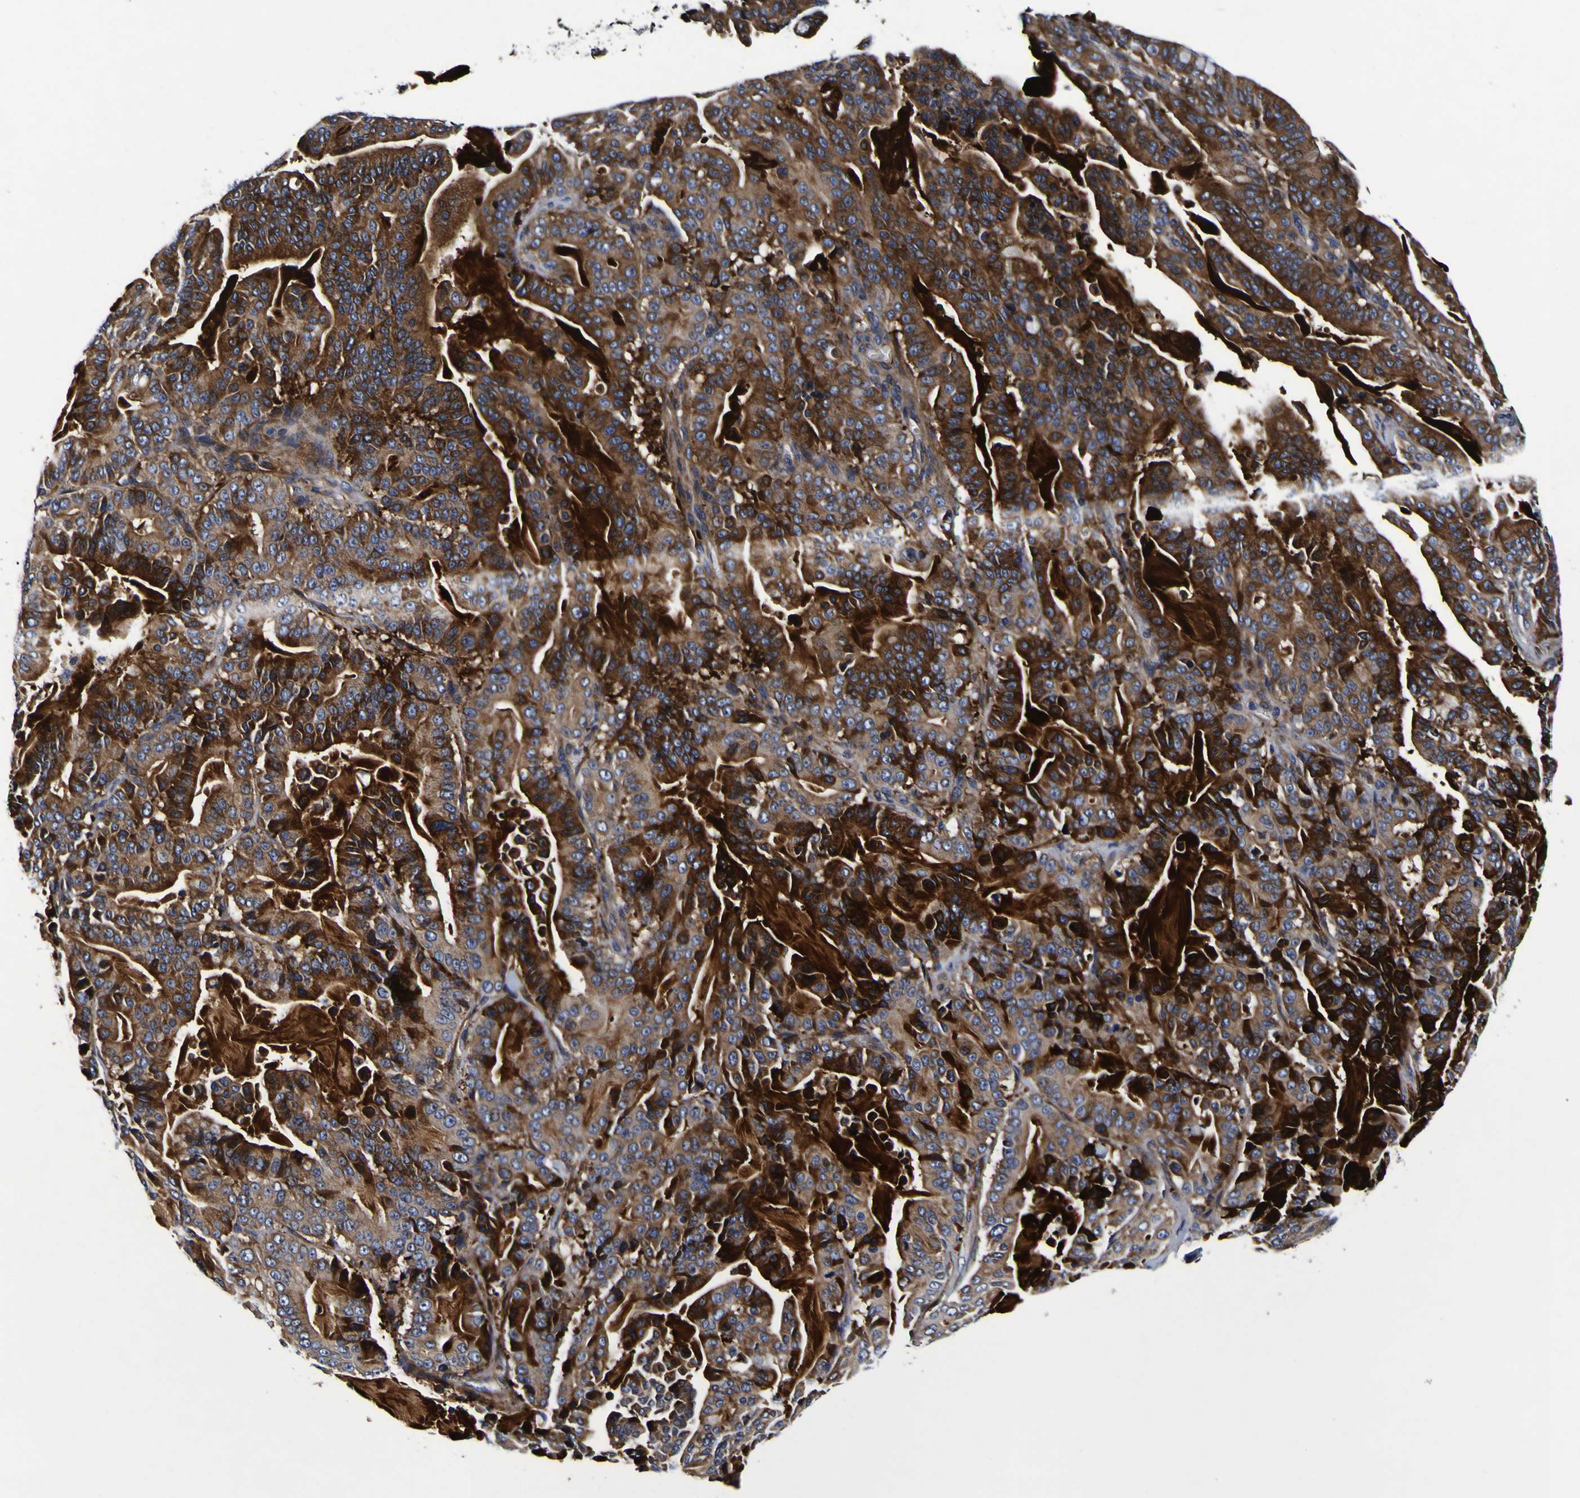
{"staining": {"intensity": "moderate", "quantity": ">75%", "location": "cytoplasmic/membranous"}, "tissue": "pancreatic cancer", "cell_type": "Tumor cells", "image_type": "cancer", "snomed": [{"axis": "morphology", "description": "Adenocarcinoma, NOS"}, {"axis": "topography", "description": "Pancreas"}], "caption": "High-power microscopy captured an IHC micrograph of adenocarcinoma (pancreatic), revealing moderate cytoplasmic/membranous positivity in about >75% of tumor cells. The staining is performed using DAB brown chromogen to label protein expression. The nuclei are counter-stained blue using hematoxylin.", "gene": "SORCS1", "patient": {"sex": "male", "age": 63}}